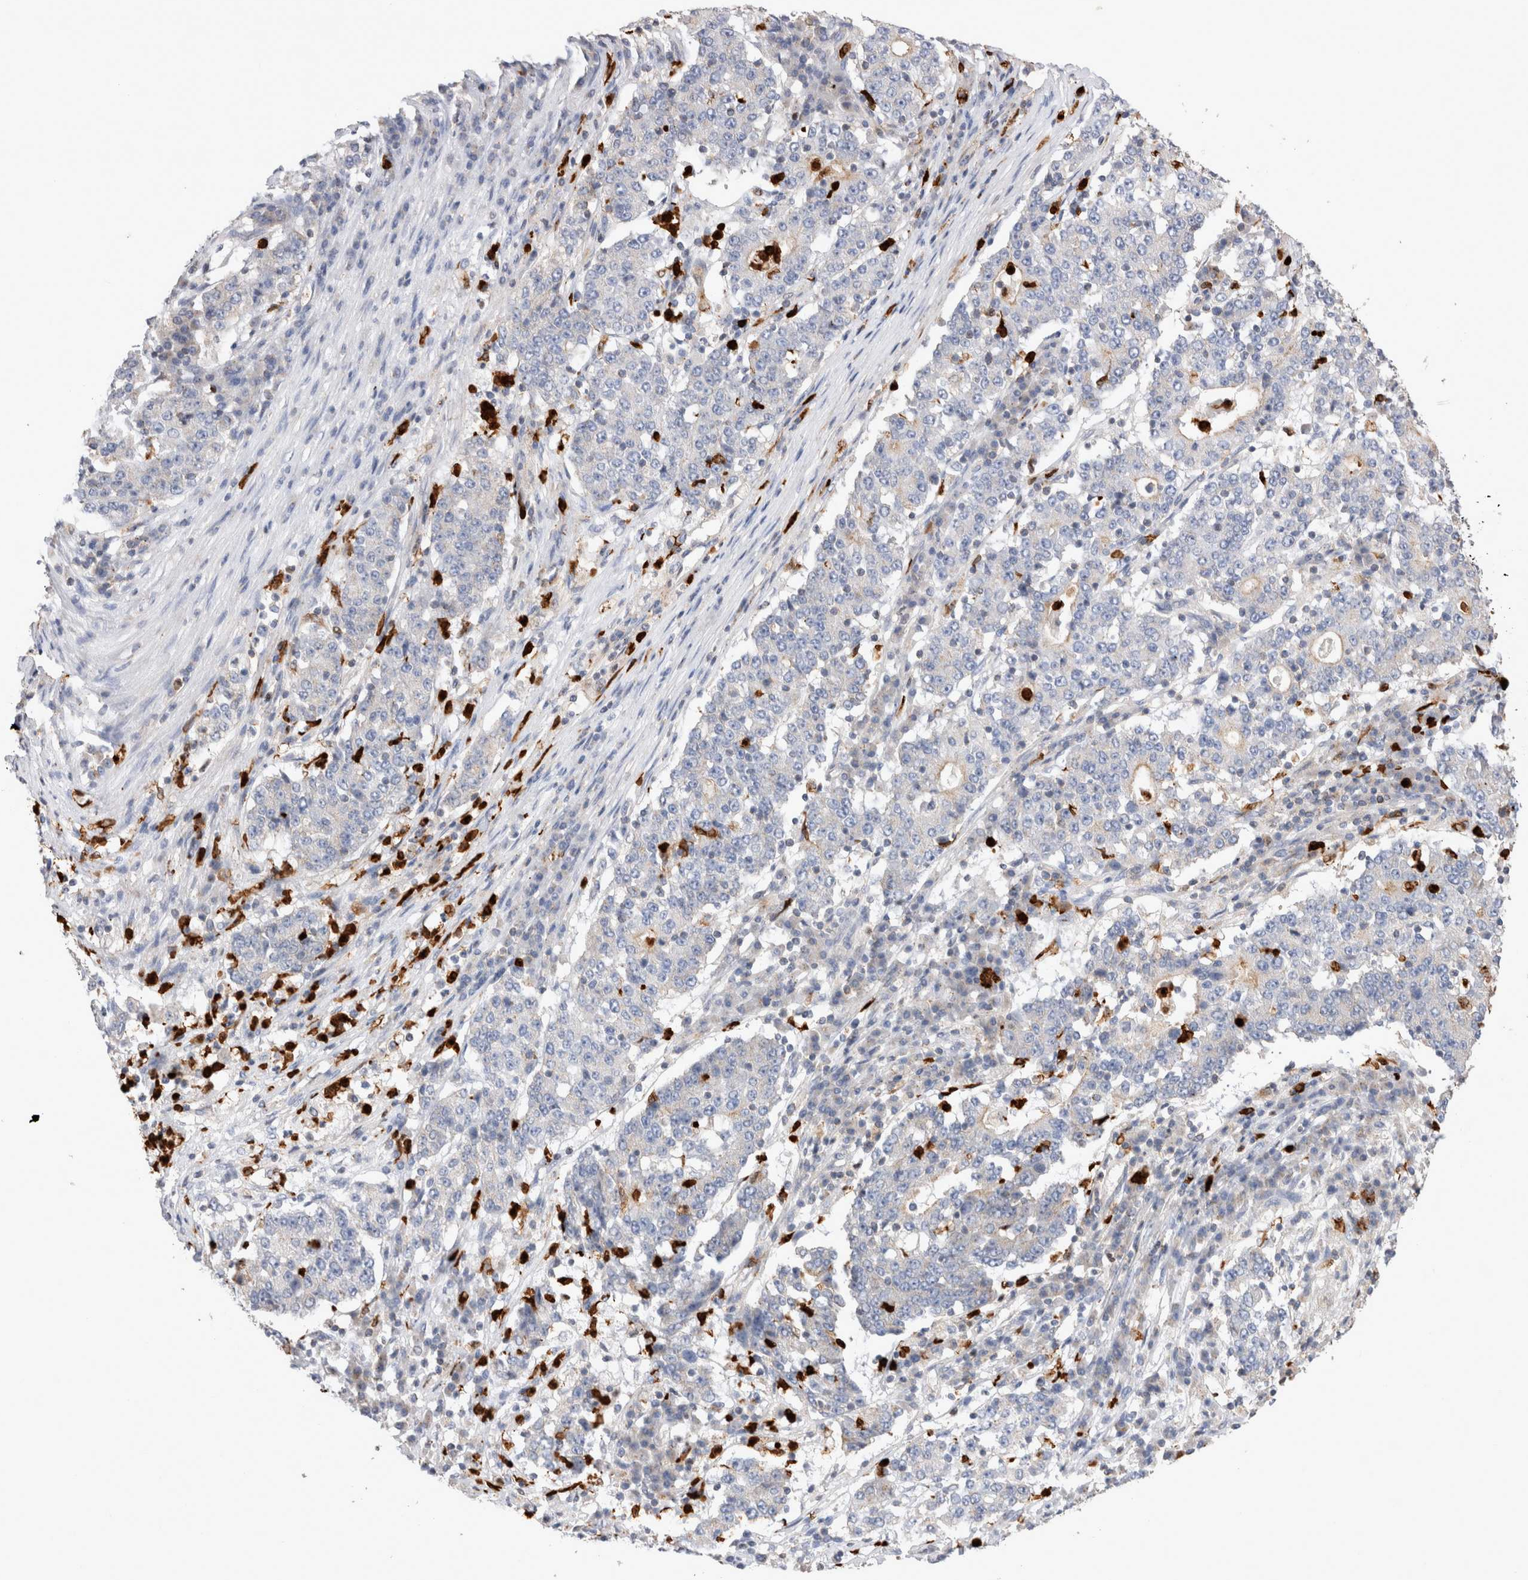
{"staining": {"intensity": "negative", "quantity": "none", "location": "none"}, "tissue": "stomach cancer", "cell_type": "Tumor cells", "image_type": "cancer", "snomed": [{"axis": "morphology", "description": "Adenocarcinoma, NOS"}, {"axis": "topography", "description": "Stomach"}], "caption": "Tumor cells are negative for protein expression in human adenocarcinoma (stomach).", "gene": "NXT2", "patient": {"sex": "male", "age": 59}}